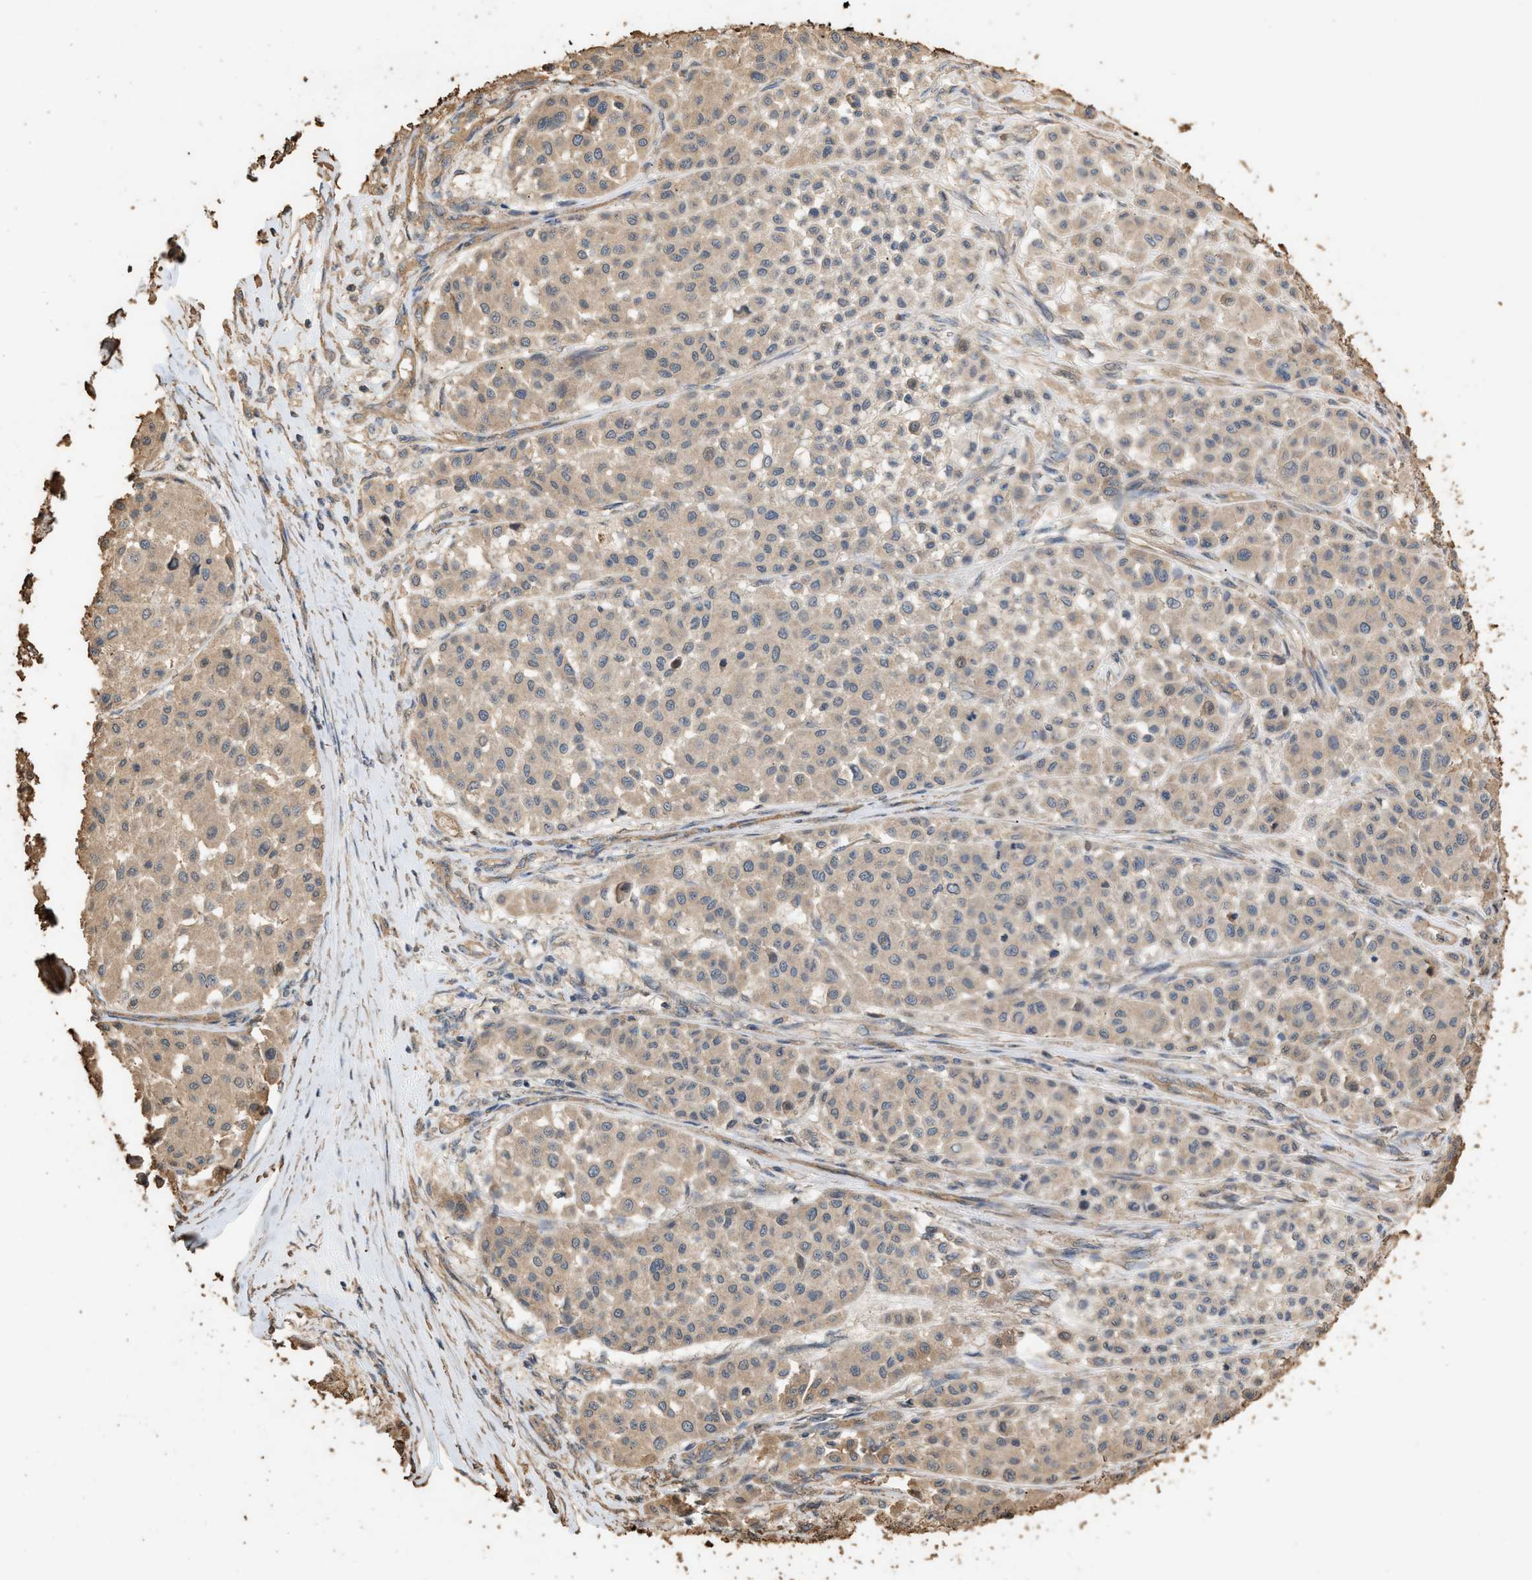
{"staining": {"intensity": "weak", "quantity": "<25%", "location": "cytoplasmic/membranous"}, "tissue": "melanoma", "cell_type": "Tumor cells", "image_type": "cancer", "snomed": [{"axis": "morphology", "description": "Malignant melanoma, Metastatic site"}, {"axis": "topography", "description": "Soft tissue"}], "caption": "Tumor cells are negative for protein expression in human malignant melanoma (metastatic site).", "gene": "DCAF7", "patient": {"sex": "male", "age": 41}}